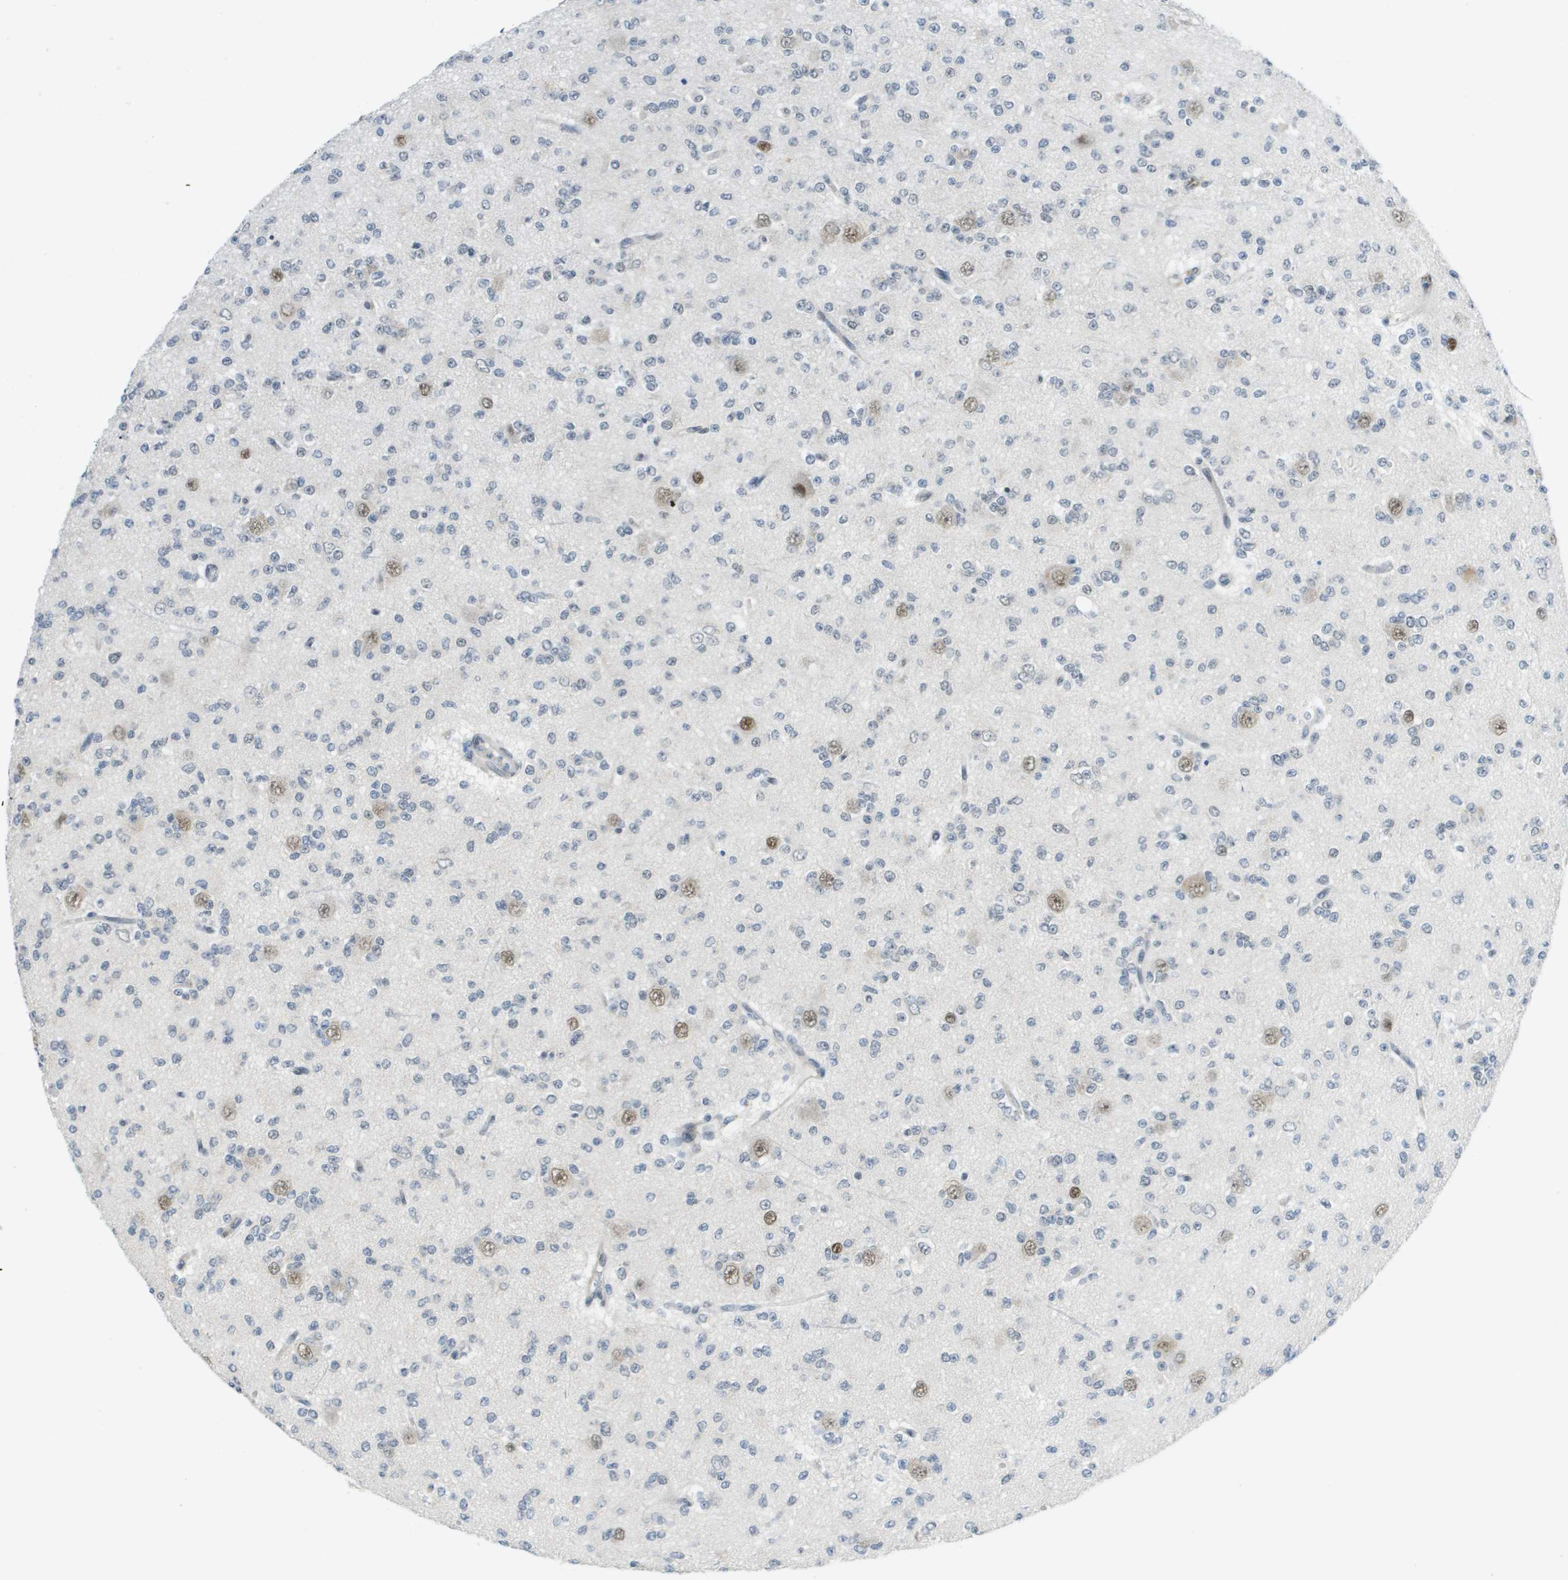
{"staining": {"intensity": "negative", "quantity": "none", "location": "none"}, "tissue": "glioma", "cell_type": "Tumor cells", "image_type": "cancer", "snomed": [{"axis": "morphology", "description": "Glioma, malignant, Low grade"}, {"axis": "topography", "description": "Brain"}], "caption": "Glioma stained for a protein using immunohistochemistry reveals no expression tumor cells.", "gene": "ARID1B", "patient": {"sex": "male", "age": 38}}